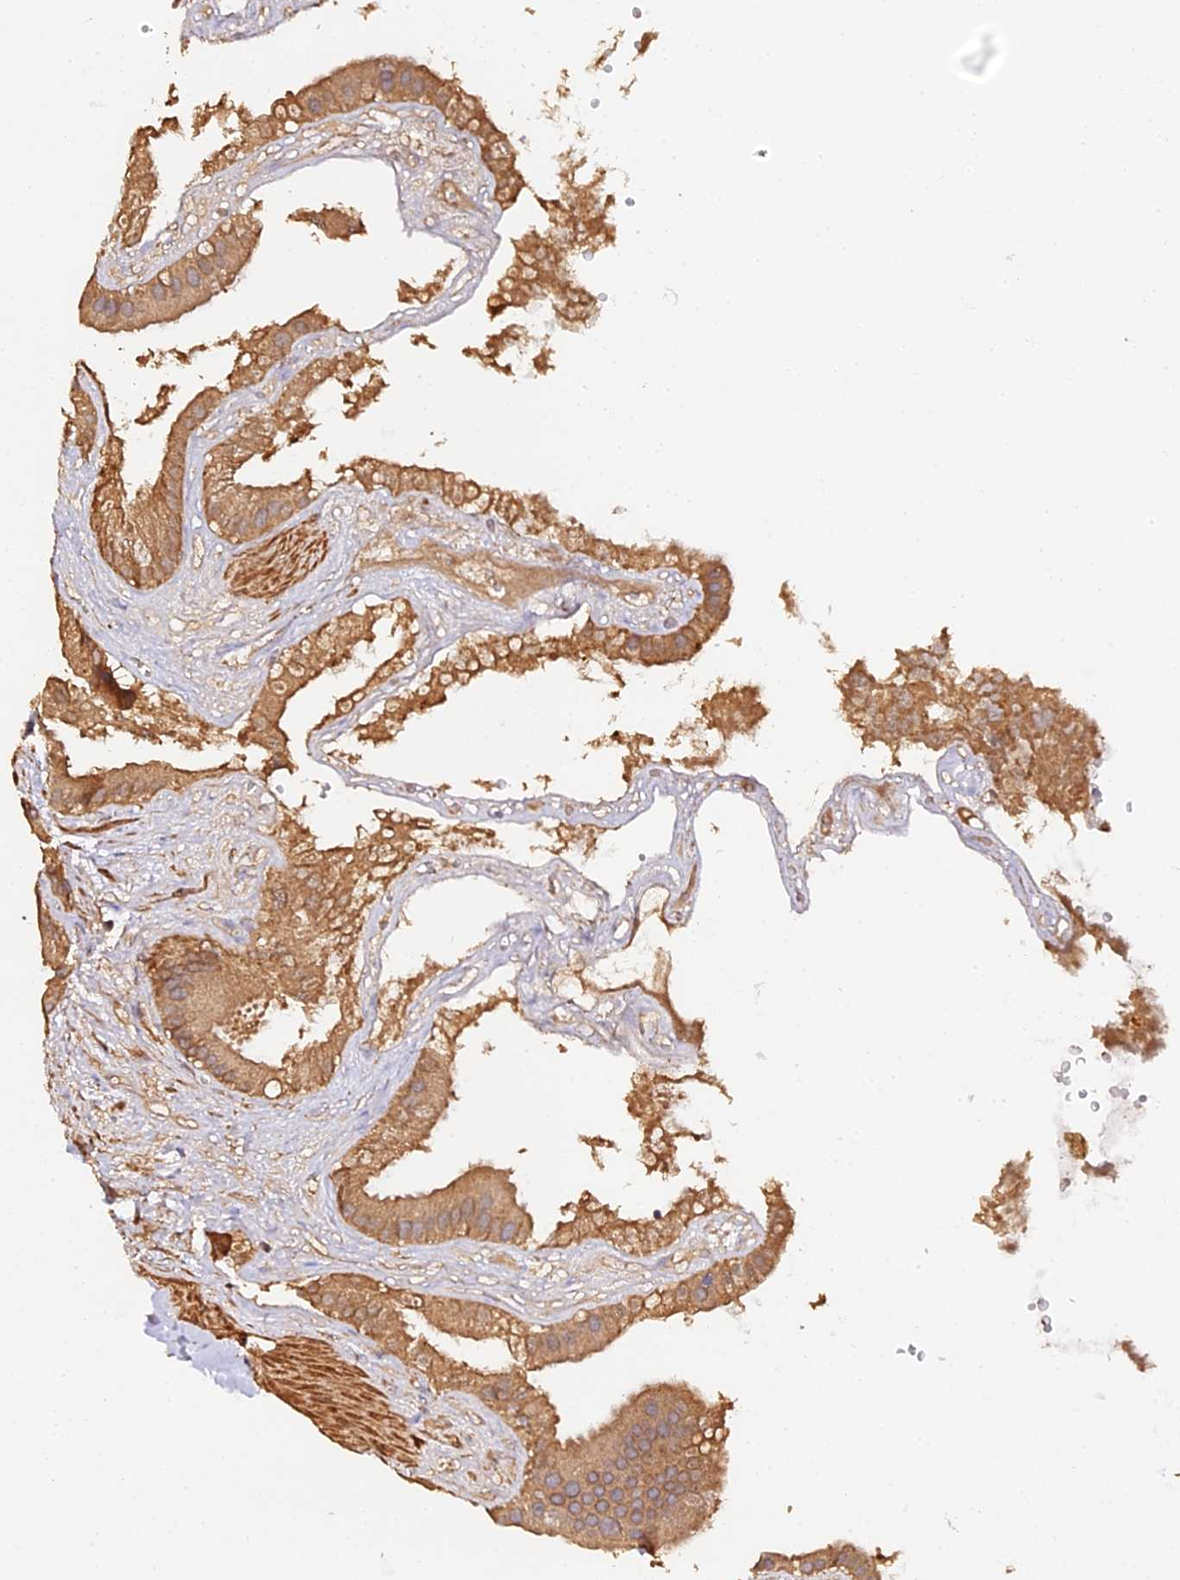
{"staining": {"intensity": "moderate", "quantity": ">75%", "location": "cytoplasmic/membranous"}, "tissue": "gallbladder", "cell_type": "Glandular cells", "image_type": "normal", "snomed": [{"axis": "morphology", "description": "Normal tissue, NOS"}, {"axis": "topography", "description": "Gallbladder"}], "caption": "Protein staining displays moderate cytoplasmic/membranous expression in approximately >75% of glandular cells in benign gallbladder.", "gene": "TDO2", "patient": {"sex": "male", "age": 55}}